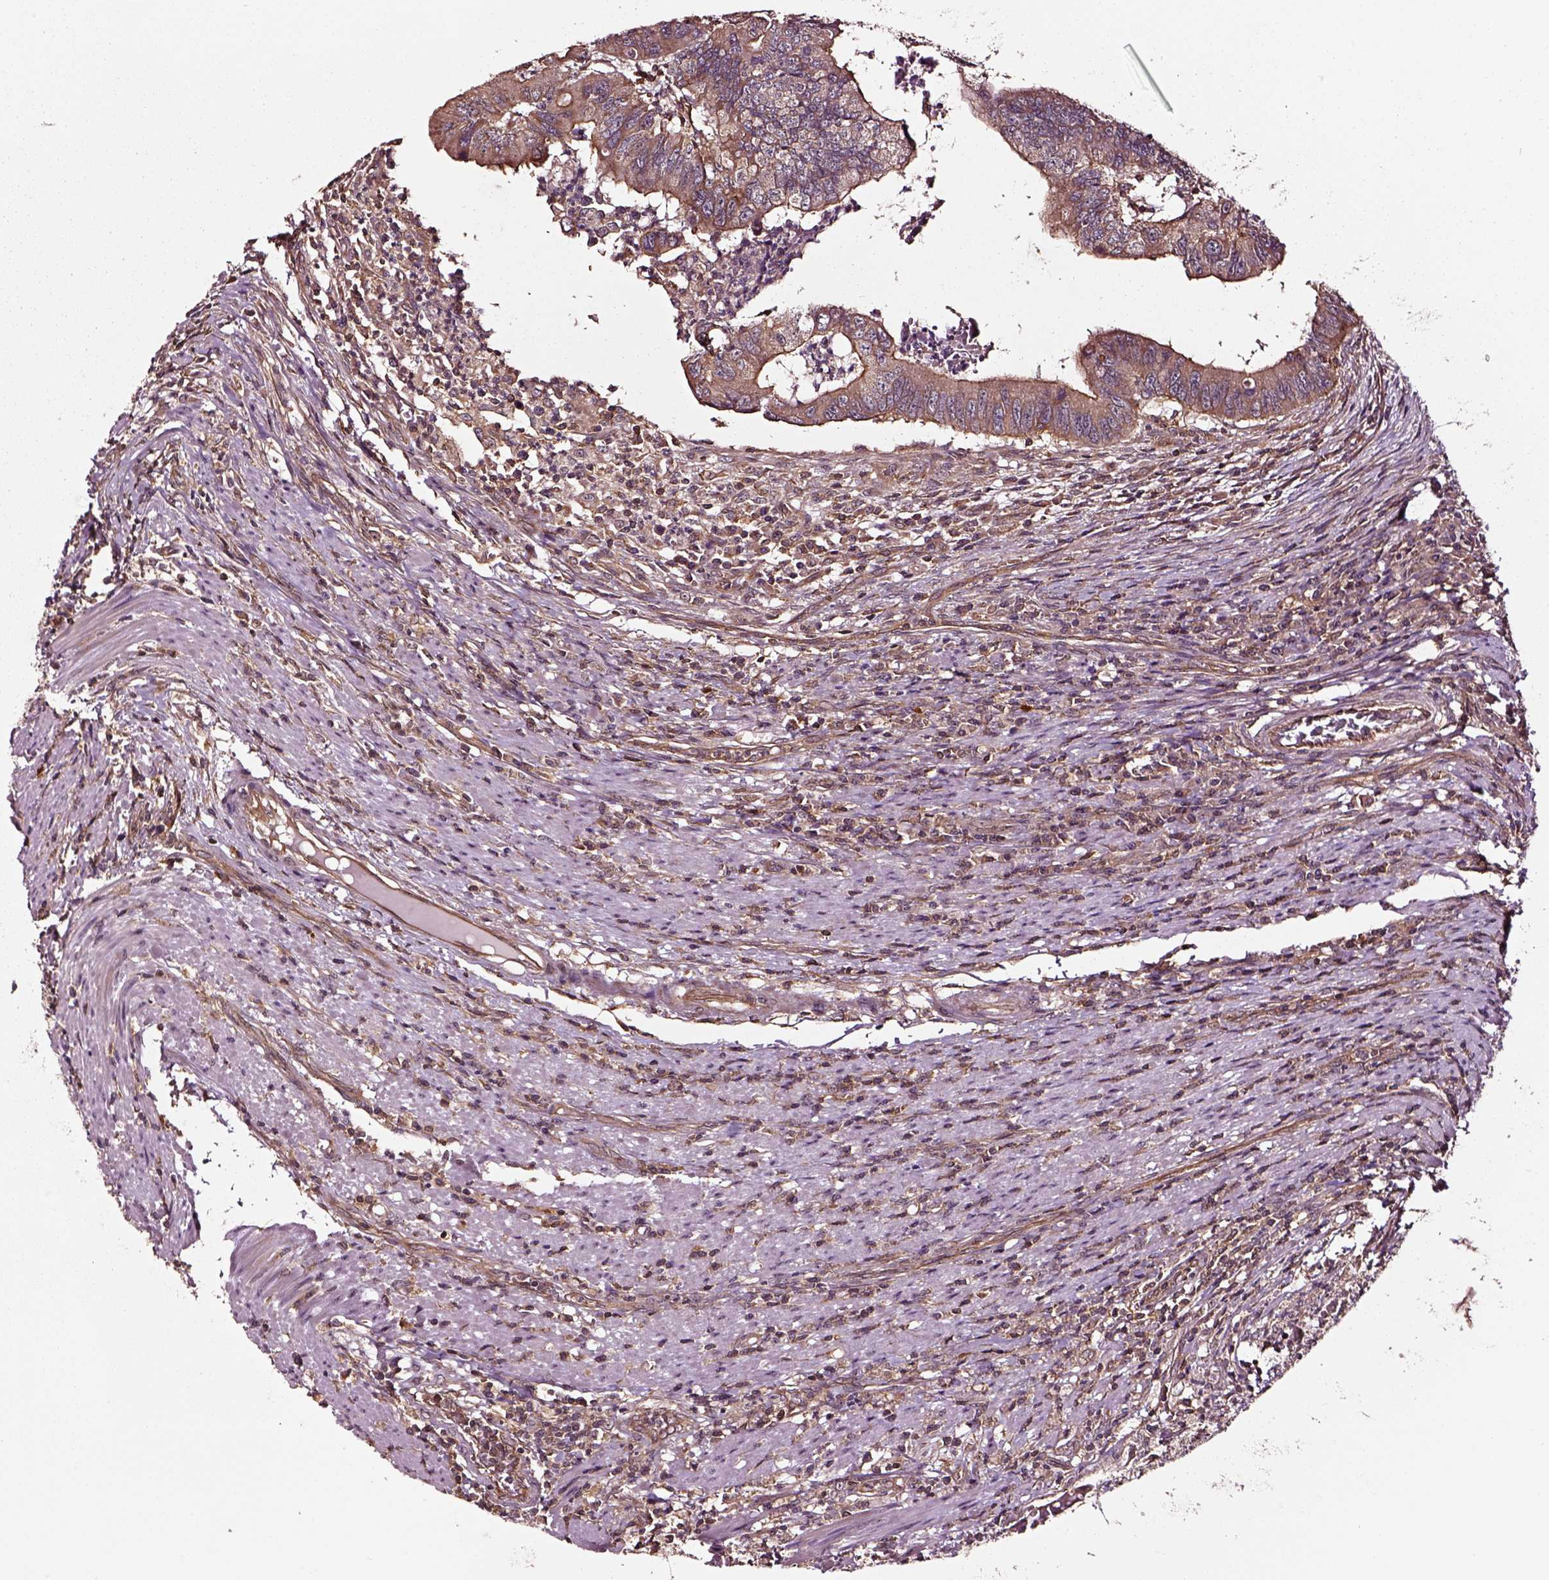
{"staining": {"intensity": "moderate", "quantity": ">75%", "location": "cytoplasmic/membranous"}, "tissue": "colorectal cancer", "cell_type": "Tumor cells", "image_type": "cancer", "snomed": [{"axis": "morphology", "description": "Adenocarcinoma, NOS"}, {"axis": "topography", "description": "Colon"}], "caption": "Colorectal cancer (adenocarcinoma) tissue reveals moderate cytoplasmic/membranous staining in about >75% of tumor cells, visualized by immunohistochemistry. (DAB IHC with brightfield microscopy, high magnification).", "gene": "RASSF5", "patient": {"sex": "male", "age": 53}}